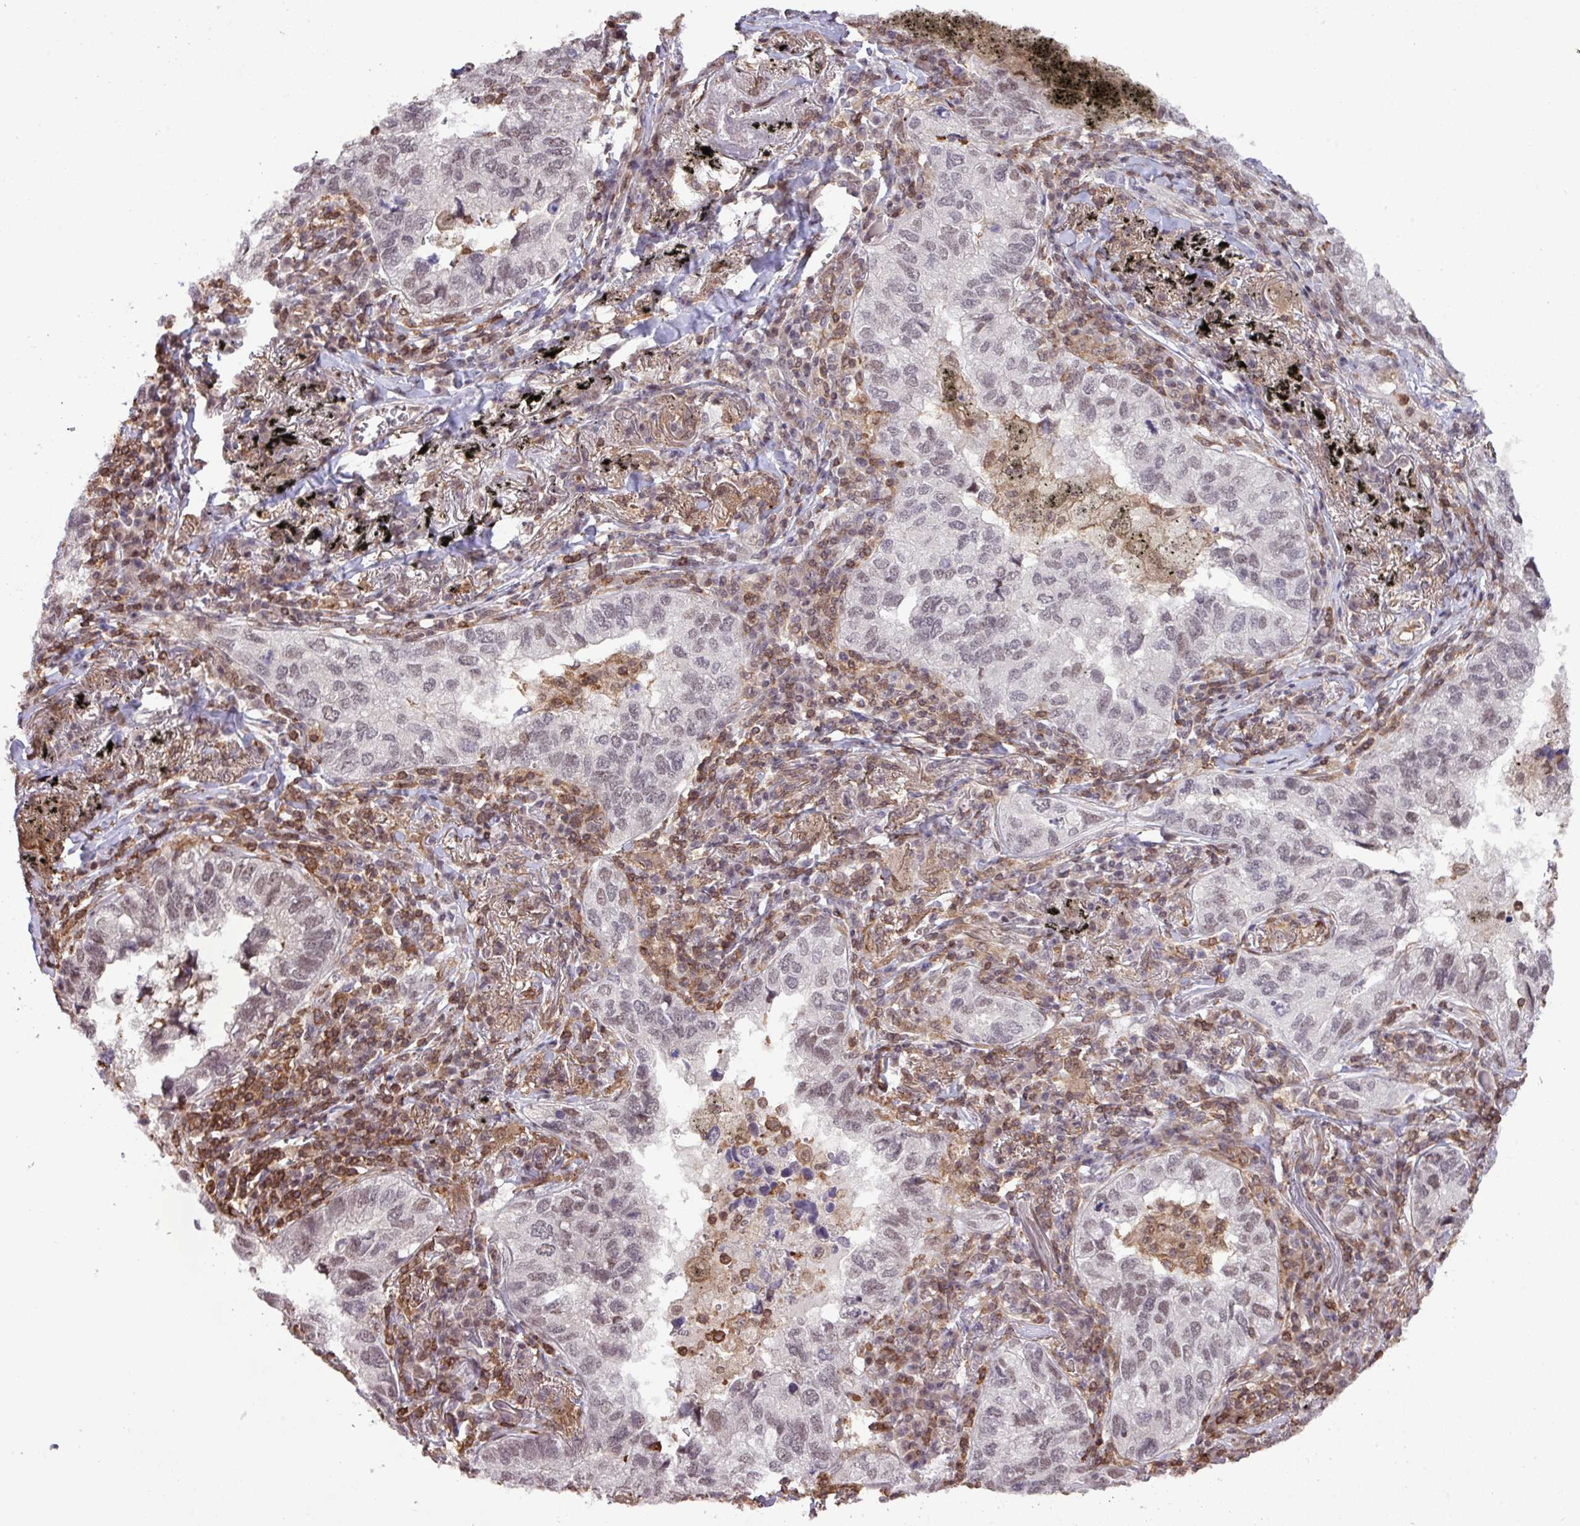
{"staining": {"intensity": "weak", "quantity": "25%-75%", "location": "nuclear"}, "tissue": "lung cancer", "cell_type": "Tumor cells", "image_type": "cancer", "snomed": [{"axis": "morphology", "description": "Adenocarcinoma, NOS"}, {"axis": "topography", "description": "Lung"}], "caption": "The image shows a brown stain indicating the presence of a protein in the nuclear of tumor cells in lung cancer (adenocarcinoma).", "gene": "GON7", "patient": {"sex": "male", "age": 65}}